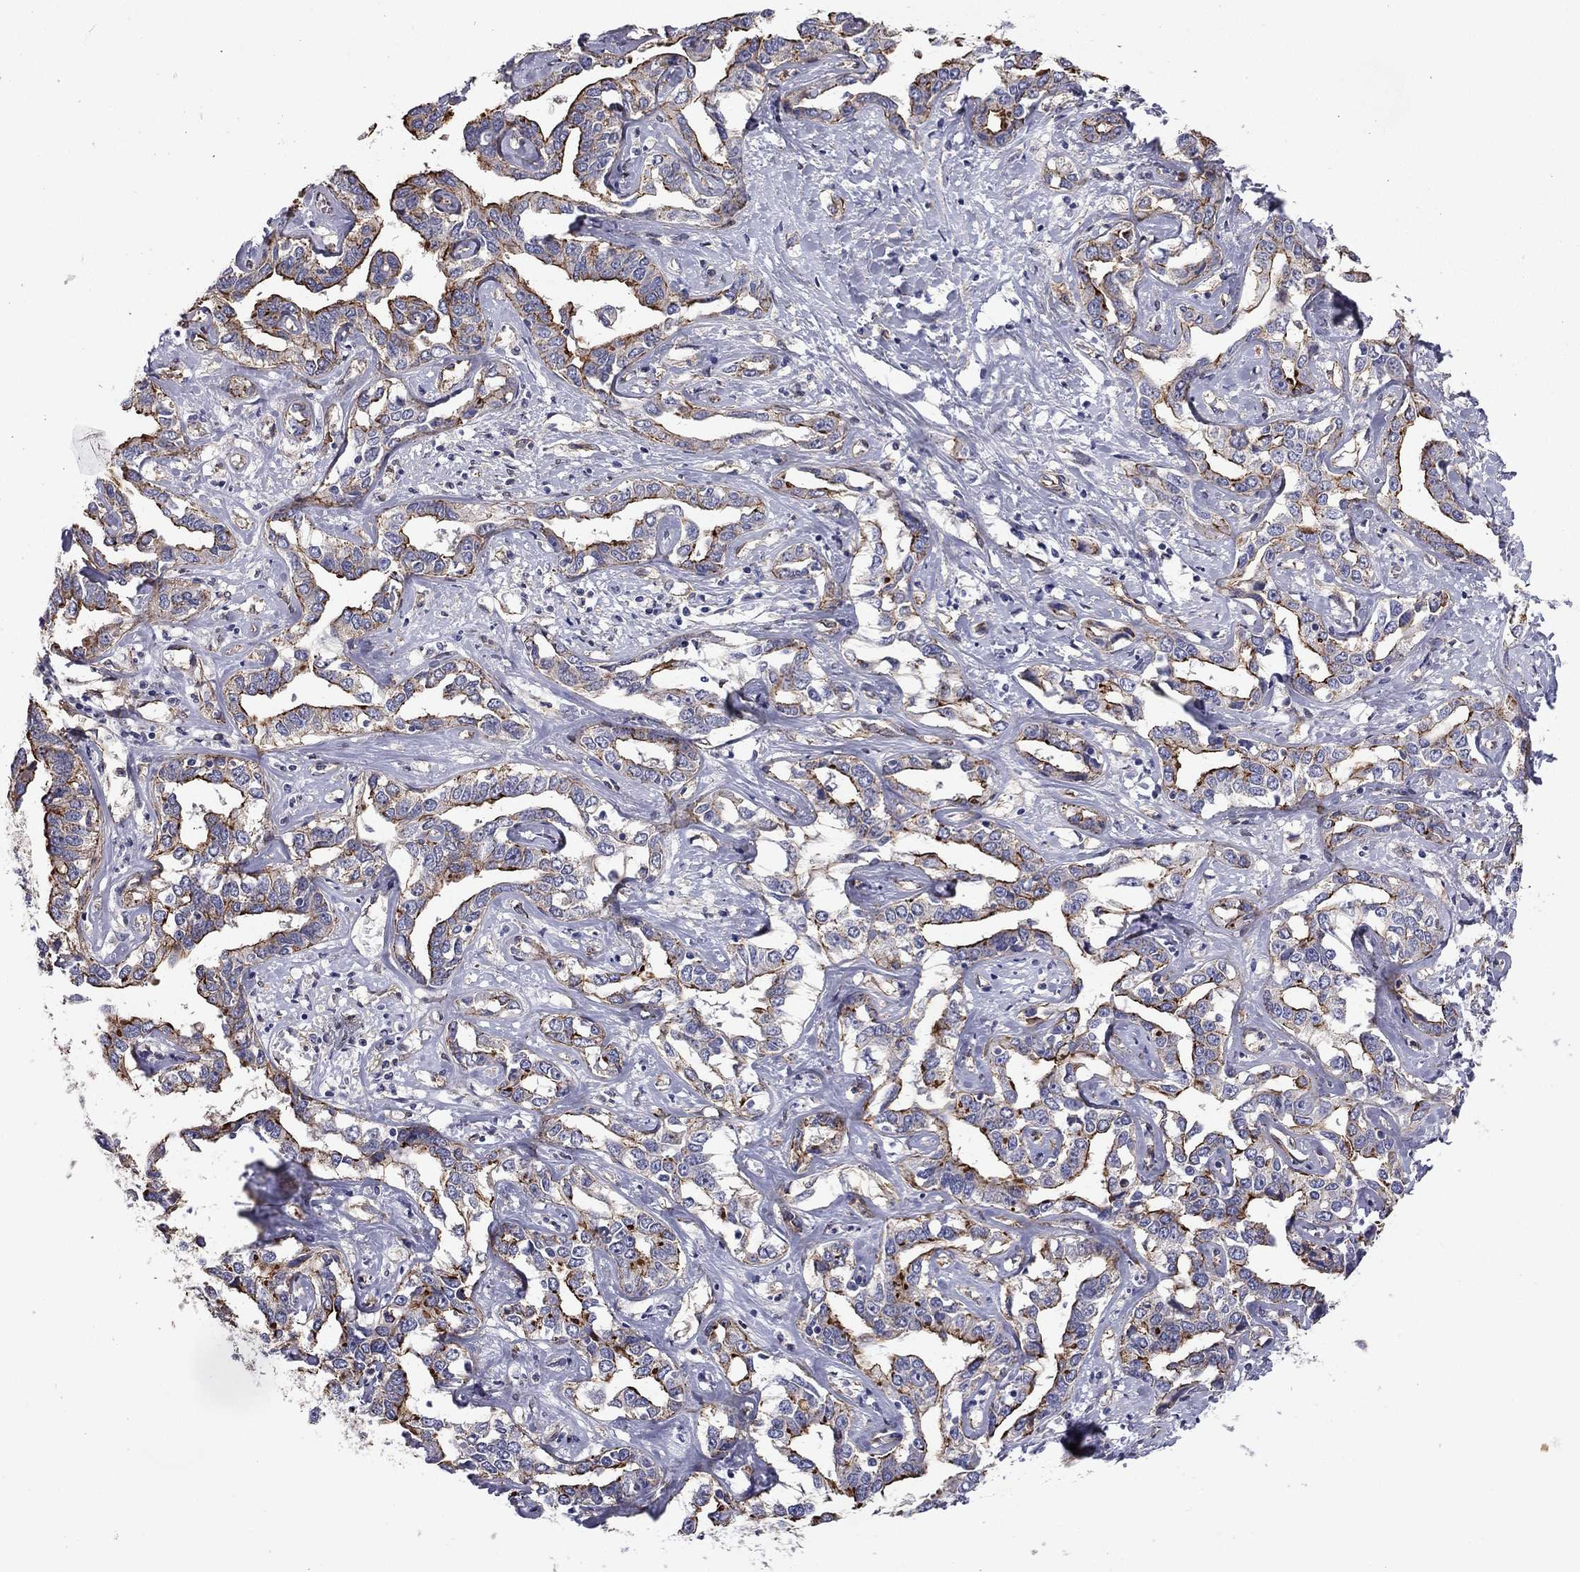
{"staining": {"intensity": "strong", "quantity": "25%-75%", "location": "cytoplasmic/membranous"}, "tissue": "liver cancer", "cell_type": "Tumor cells", "image_type": "cancer", "snomed": [{"axis": "morphology", "description": "Cholangiocarcinoma"}, {"axis": "topography", "description": "Liver"}], "caption": "There is high levels of strong cytoplasmic/membranous positivity in tumor cells of cholangiocarcinoma (liver), as demonstrated by immunohistochemical staining (brown color).", "gene": "TCHH", "patient": {"sex": "male", "age": 59}}